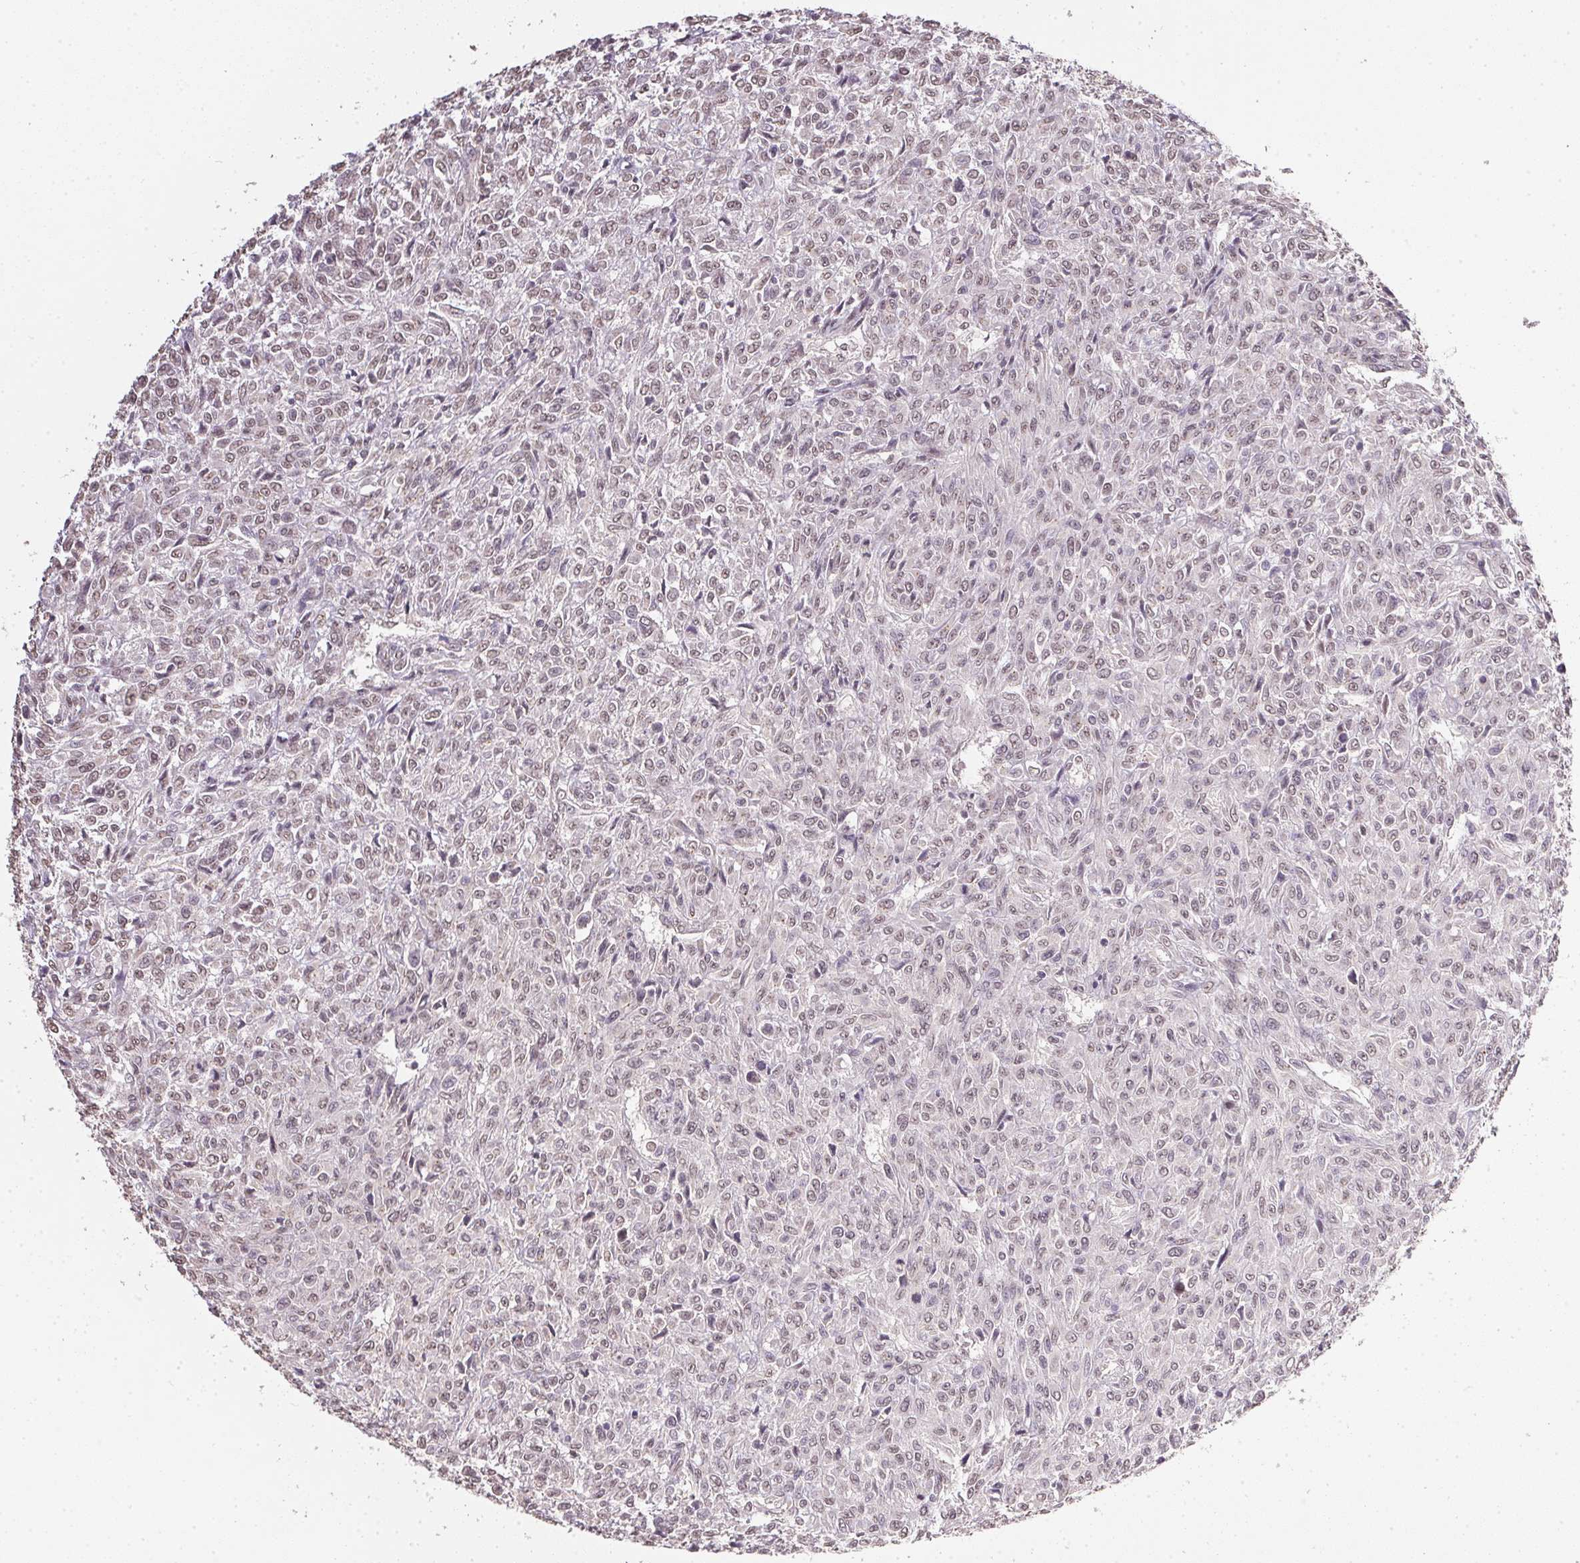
{"staining": {"intensity": "weak", "quantity": "<25%", "location": "nuclear"}, "tissue": "renal cancer", "cell_type": "Tumor cells", "image_type": "cancer", "snomed": [{"axis": "morphology", "description": "Adenocarcinoma, NOS"}, {"axis": "topography", "description": "Kidney"}], "caption": "Adenocarcinoma (renal) was stained to show a protein in brown. There is no significant staining in tumor cells.", "gene": "PPP4R4", "patient": {"sex": "male", "age": 58}}